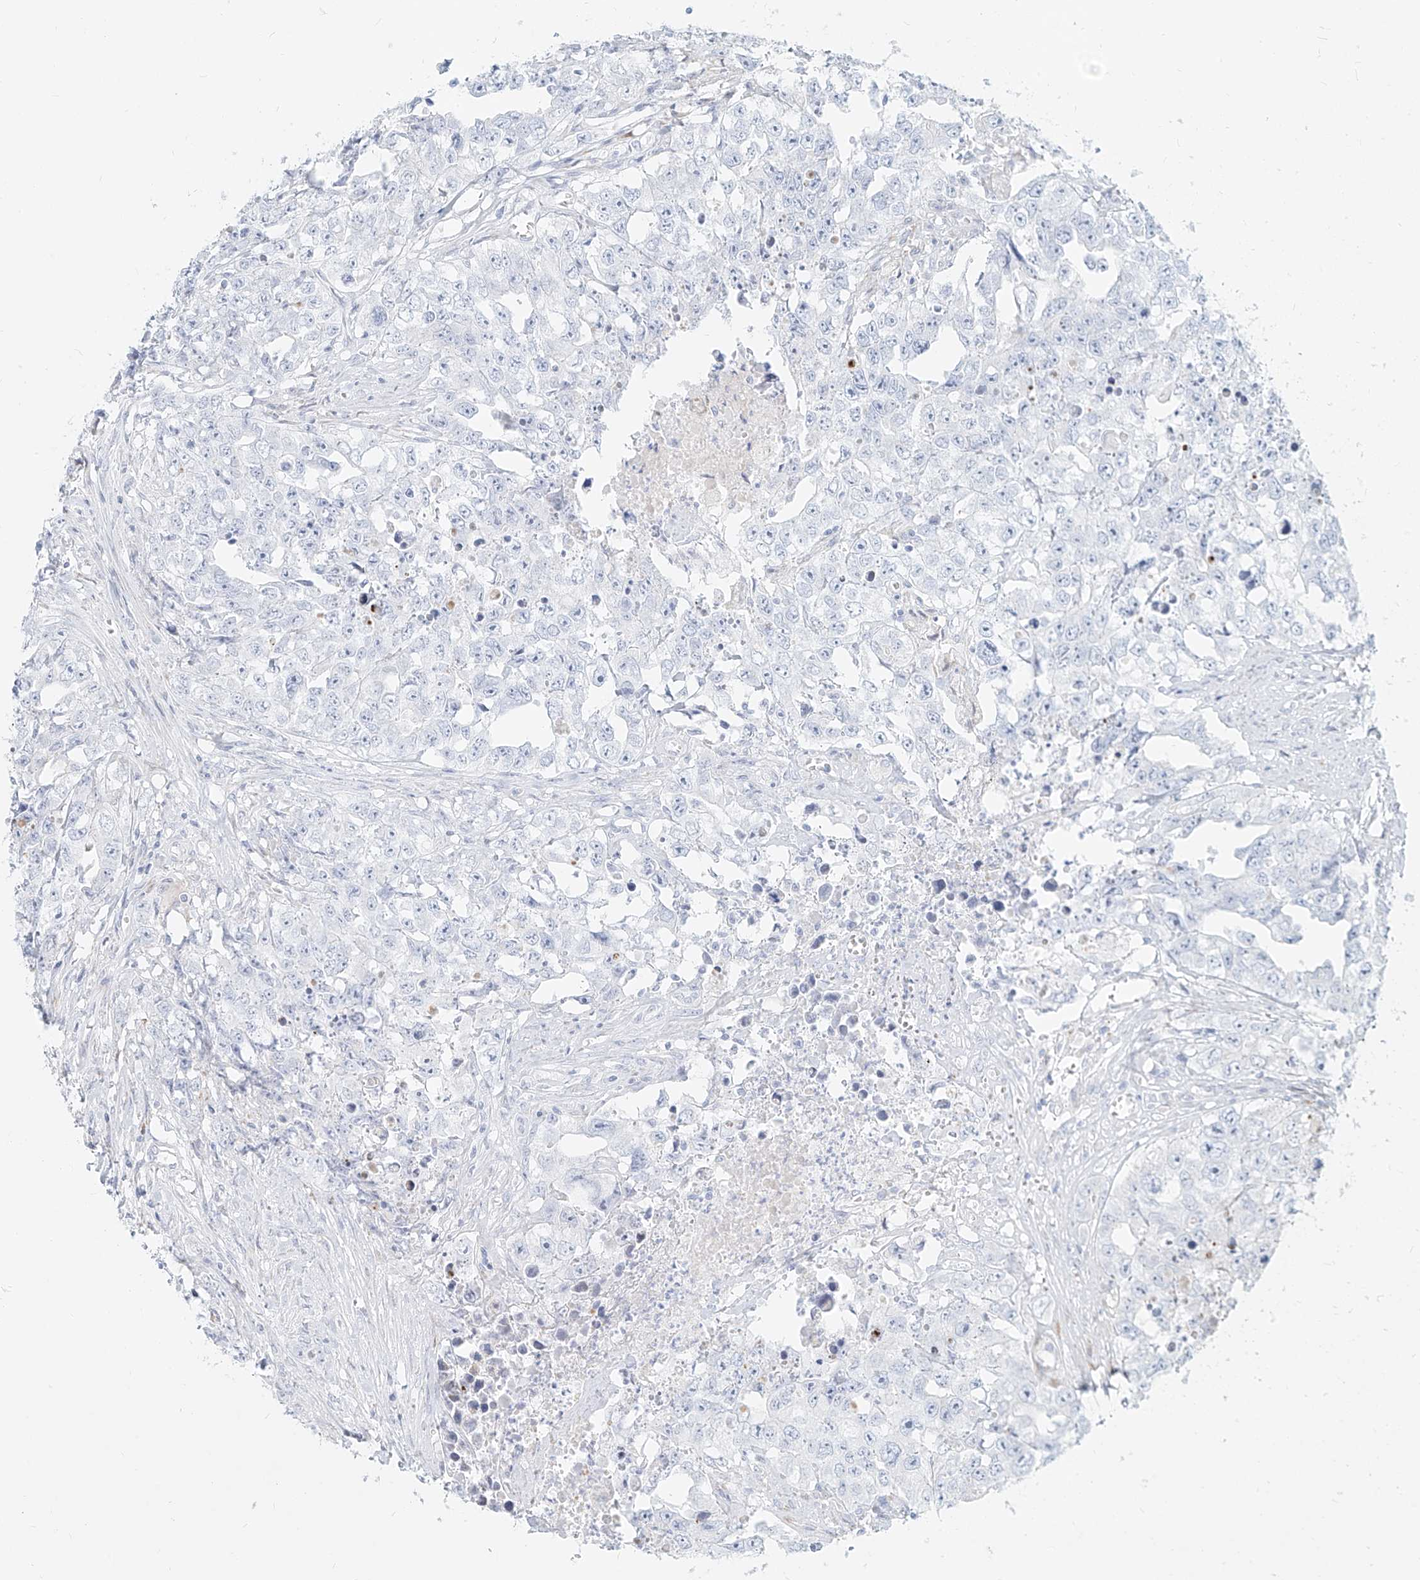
{"staining": {"intensity": "negative", "quantity": "none", "location": "none"}, "tissue": "testis cancer", "cell_type": "Tumor cells", "image_type": "cancer", "snomed": [{"axis": "morphology", "description": "Seminoma, NOS"}, {"axis": "morphology", "description": "Carcinoma, Embryonal, NOS"}, {"axis": "topography", "description": "Testis"}], "caption": "There is no significant positivity in tumor cells of testis cancer (seminoma).", "gene": "MTX2", "patient": {"sex": "male", "age": 43}}